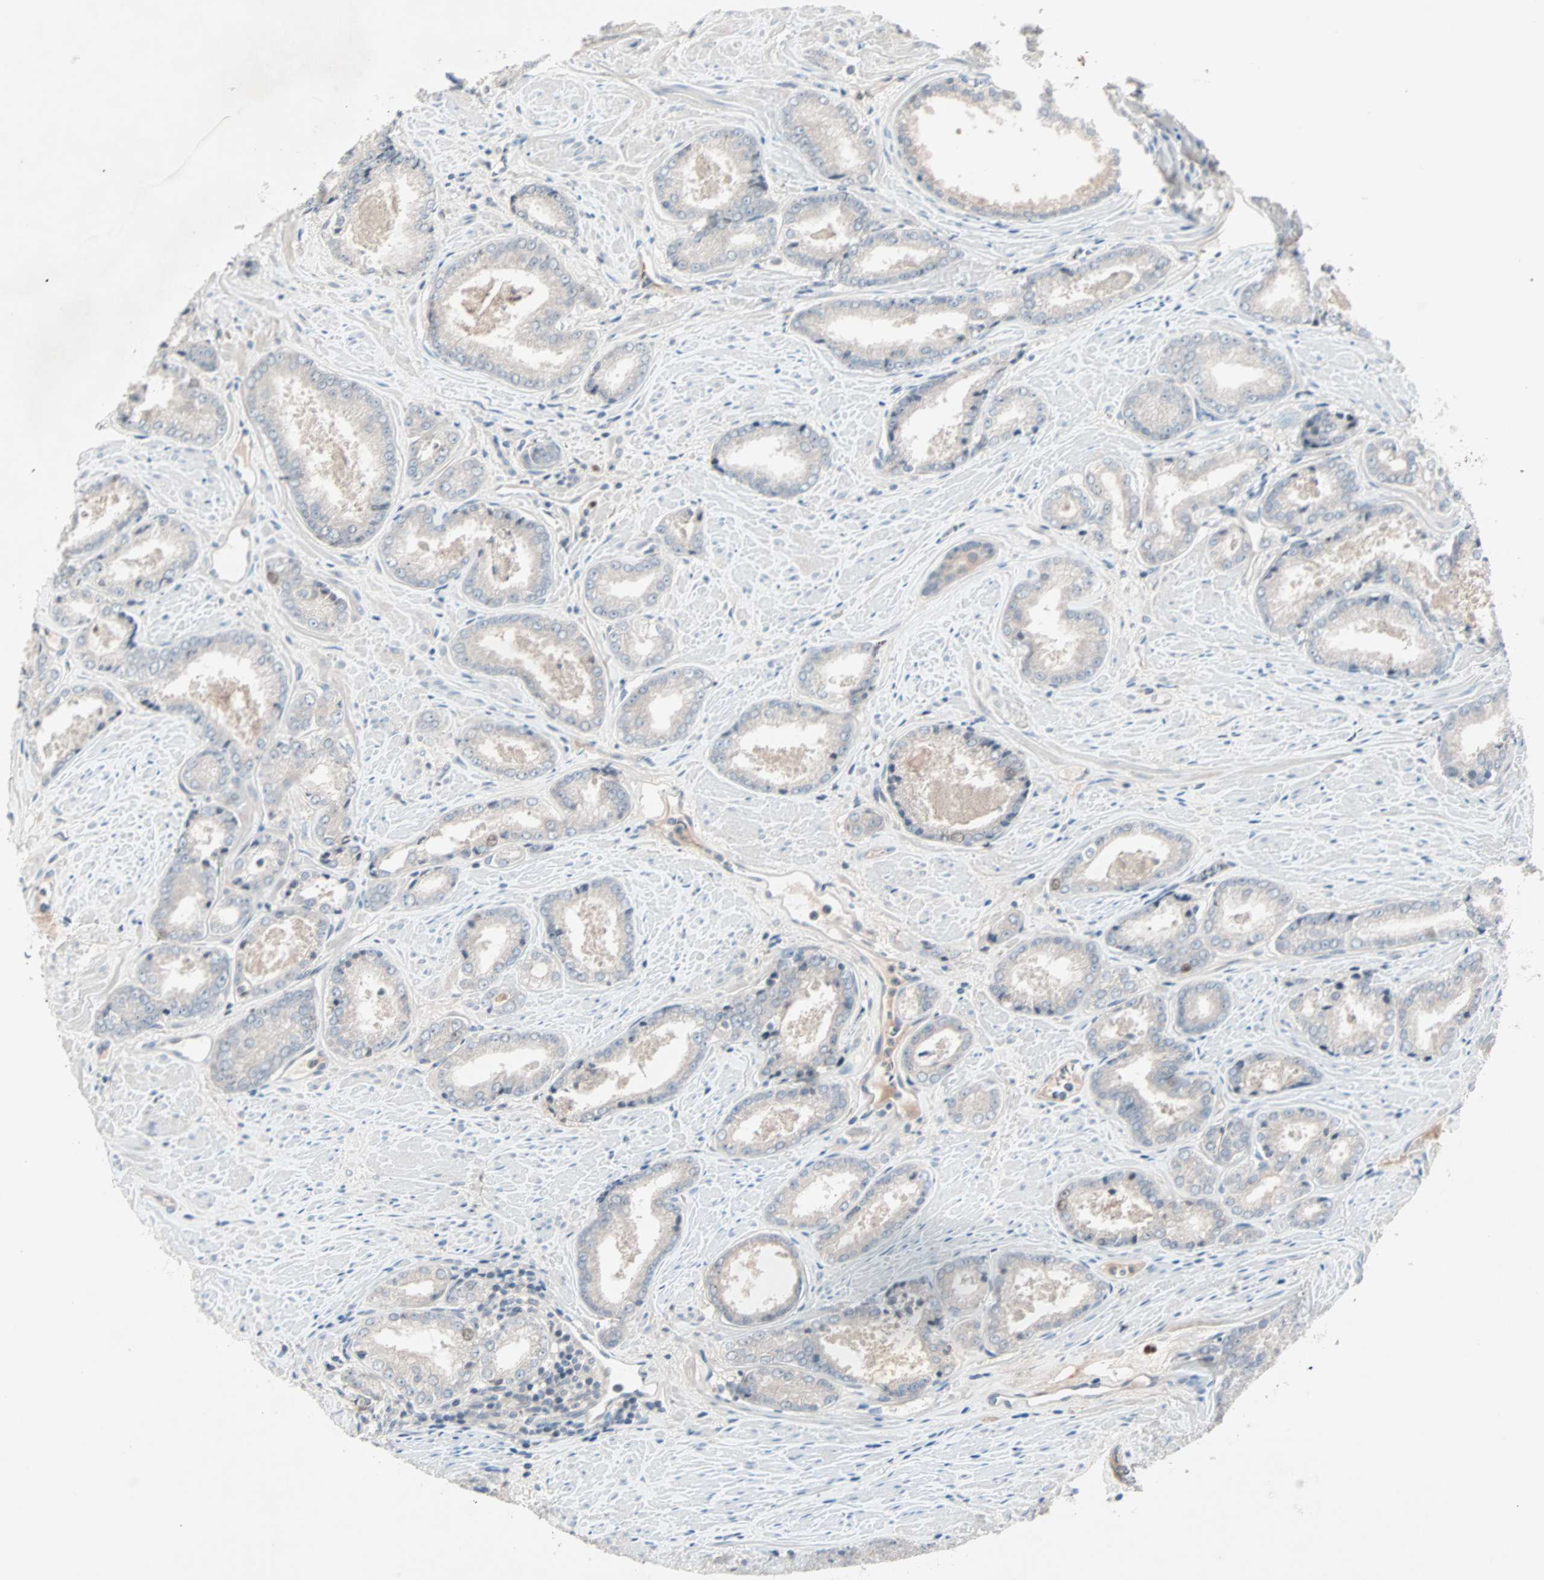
{"staining": {"intensity": "negative", "quantity": "none", "location": "none"}, "tissue": "prostate cancer", "cell_type": "Tumor cells", "image_type": "cancer", "snomed": [{"axis": "morphology", "description": "Adenocarcinoma, Low grade"}, {"axis": "topography", "description": "Prostate"}], "caption": "Tumor cells show no significant positivity in prostate adenocarcinoma (low-grade).", "gene": "CCNE2", "patient": {"sex": "male", "age": 64}}